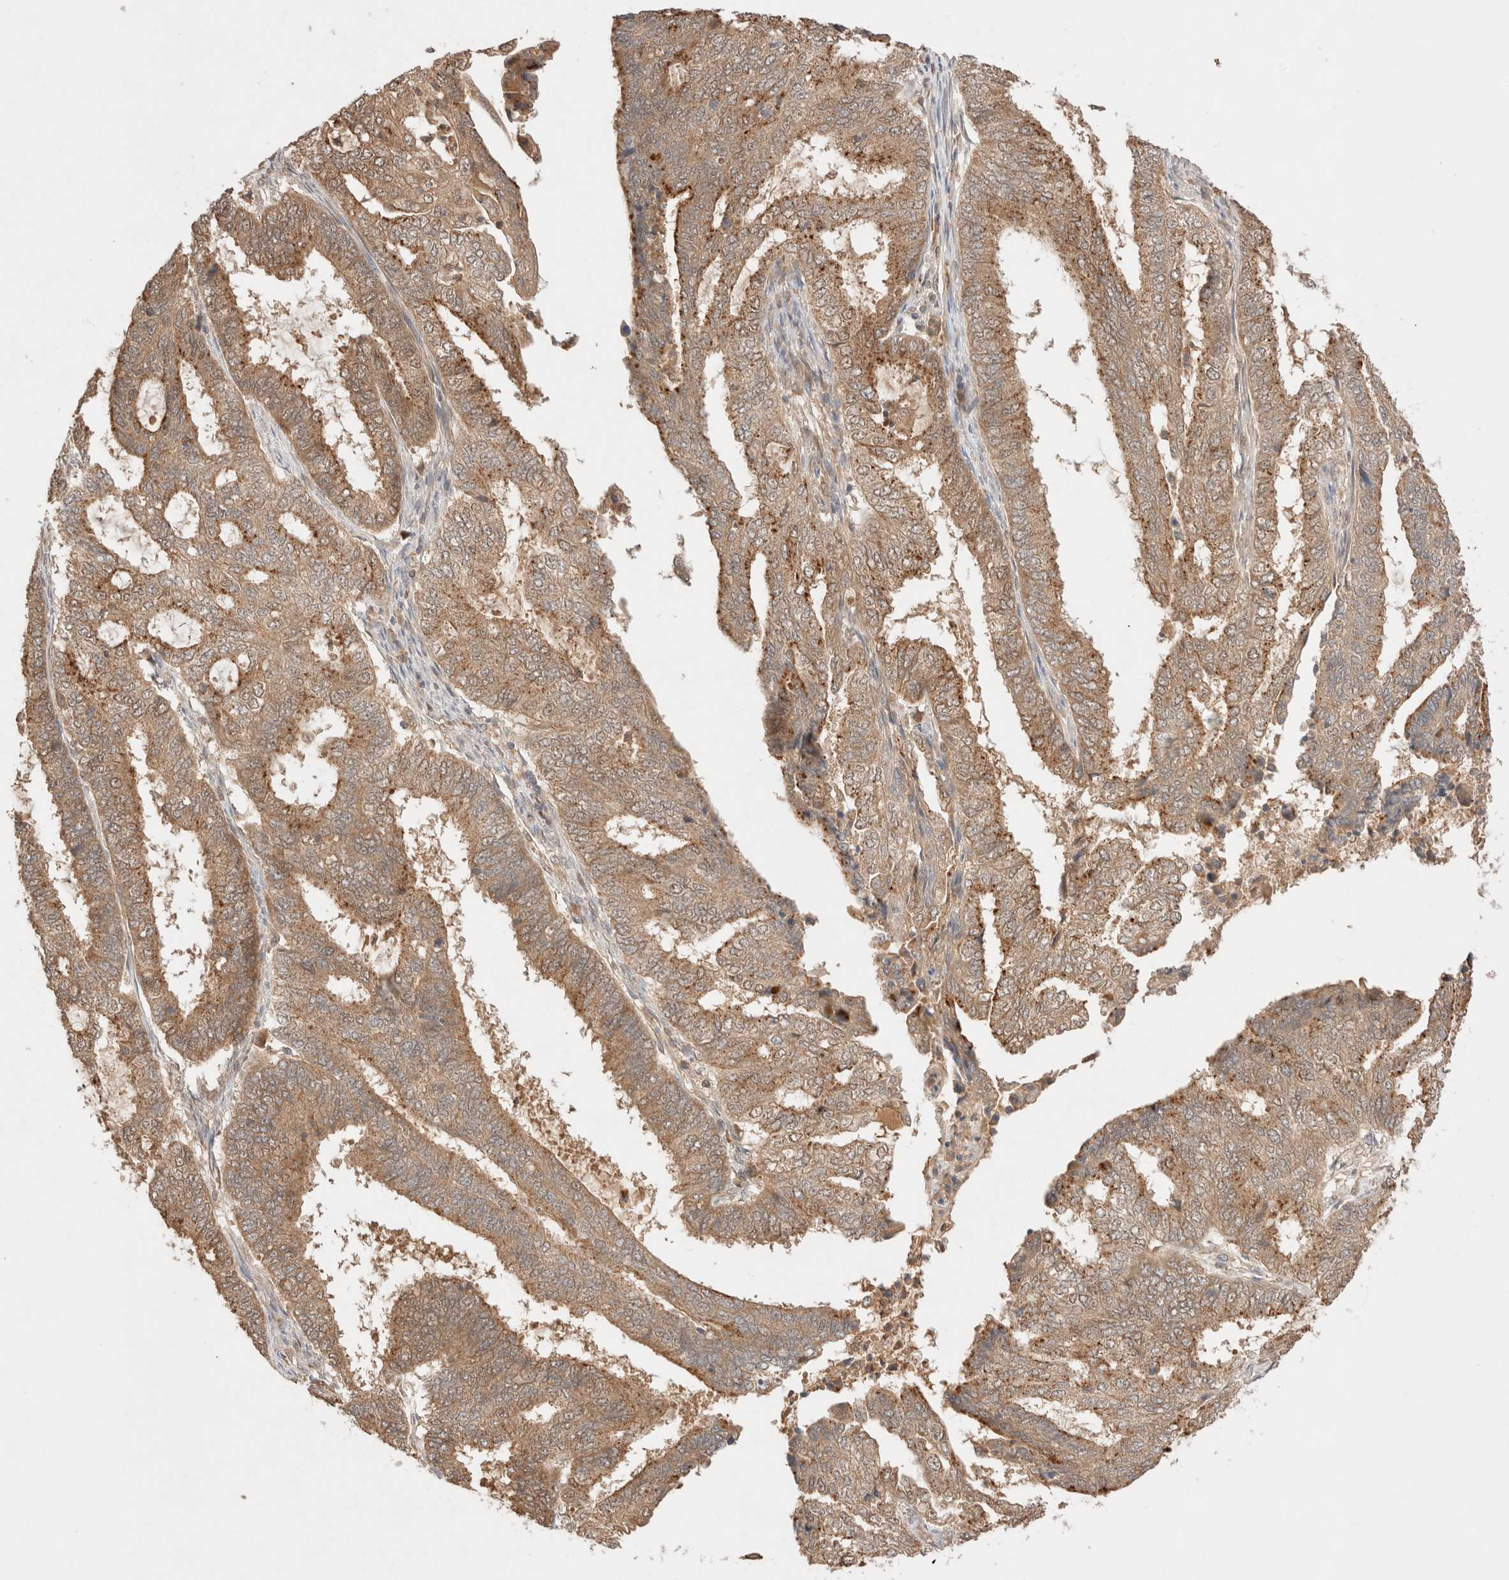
{"staining": {"intensity": "moderate", "quantity": ">75%", "location": "cytoplasmic/membranous"}, "tissue": "endometrial cancer", "cell_type": "Tumor cells", "image_type": "cancer", "snomed": [{"axis": "morphology", "description": "Adenocarcinoma, NOS"}, {"axis": "topography", "description": "Endometrium"}], "caption": "This micrograph demonstrates IHC staining of human adenocarcinoma (endometrial), with medium moderate cytoplasmic/membranous staining in approximately >75% of tumor cells.", "gene": "CARNMT1", "patient": {"sex": "female", "age": 51}}